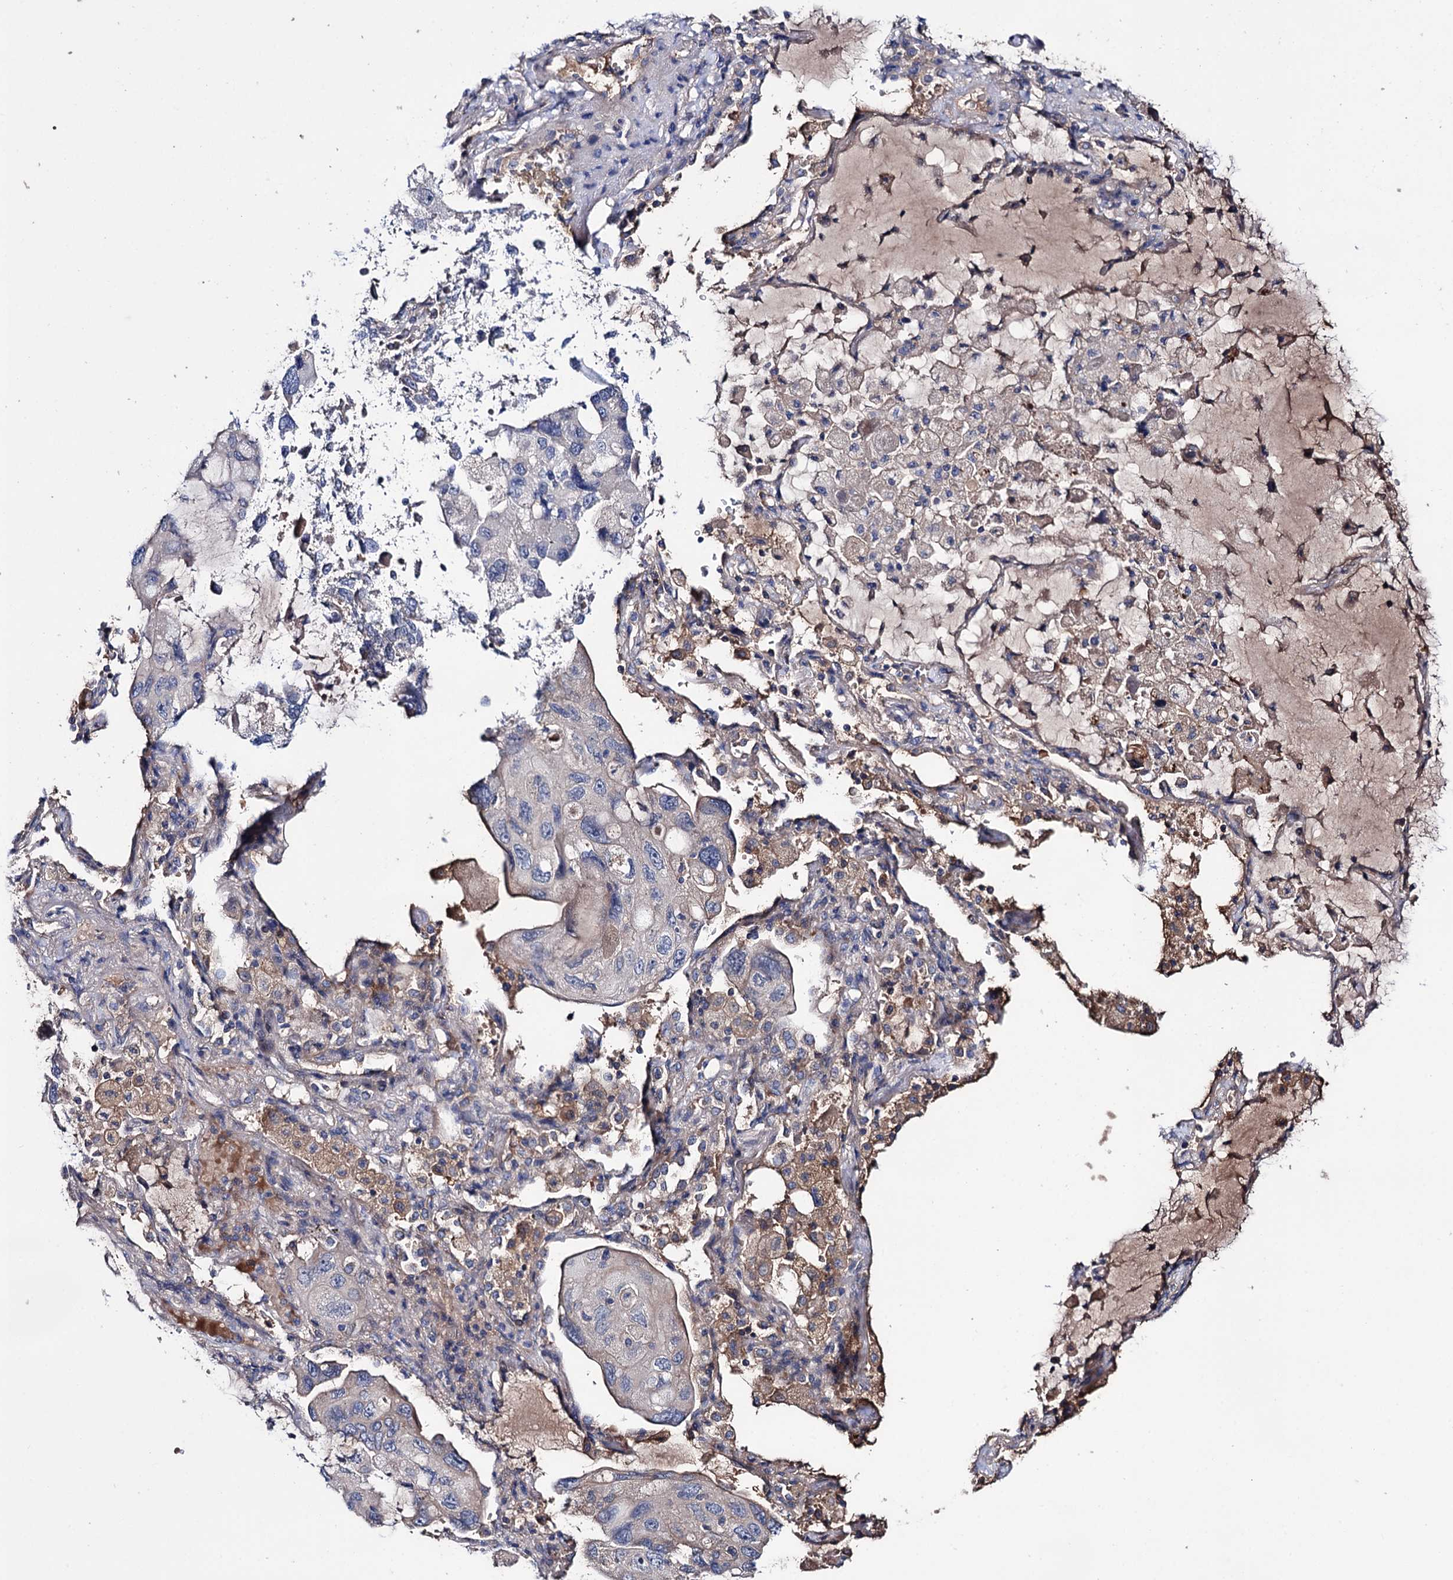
{"staining": {"intensity": "negative", "quantity": "none", "location": "none"}, "tissue": "lung cancer", "cell_type": "Tumor cells", "image_type": "cancer", "snomed": [{"axis": "morphology", "description": "Squamous cell carcinoma, NOS"}, {"axis": "topography", "description": "Lung"}], "caption": "Human squamous cell carcinoma (lung) stained for a protein using IHC shows no expression in tumor cells.", "gene": "PPP1R32", "patient": {"sex": "female", "age": 73}}